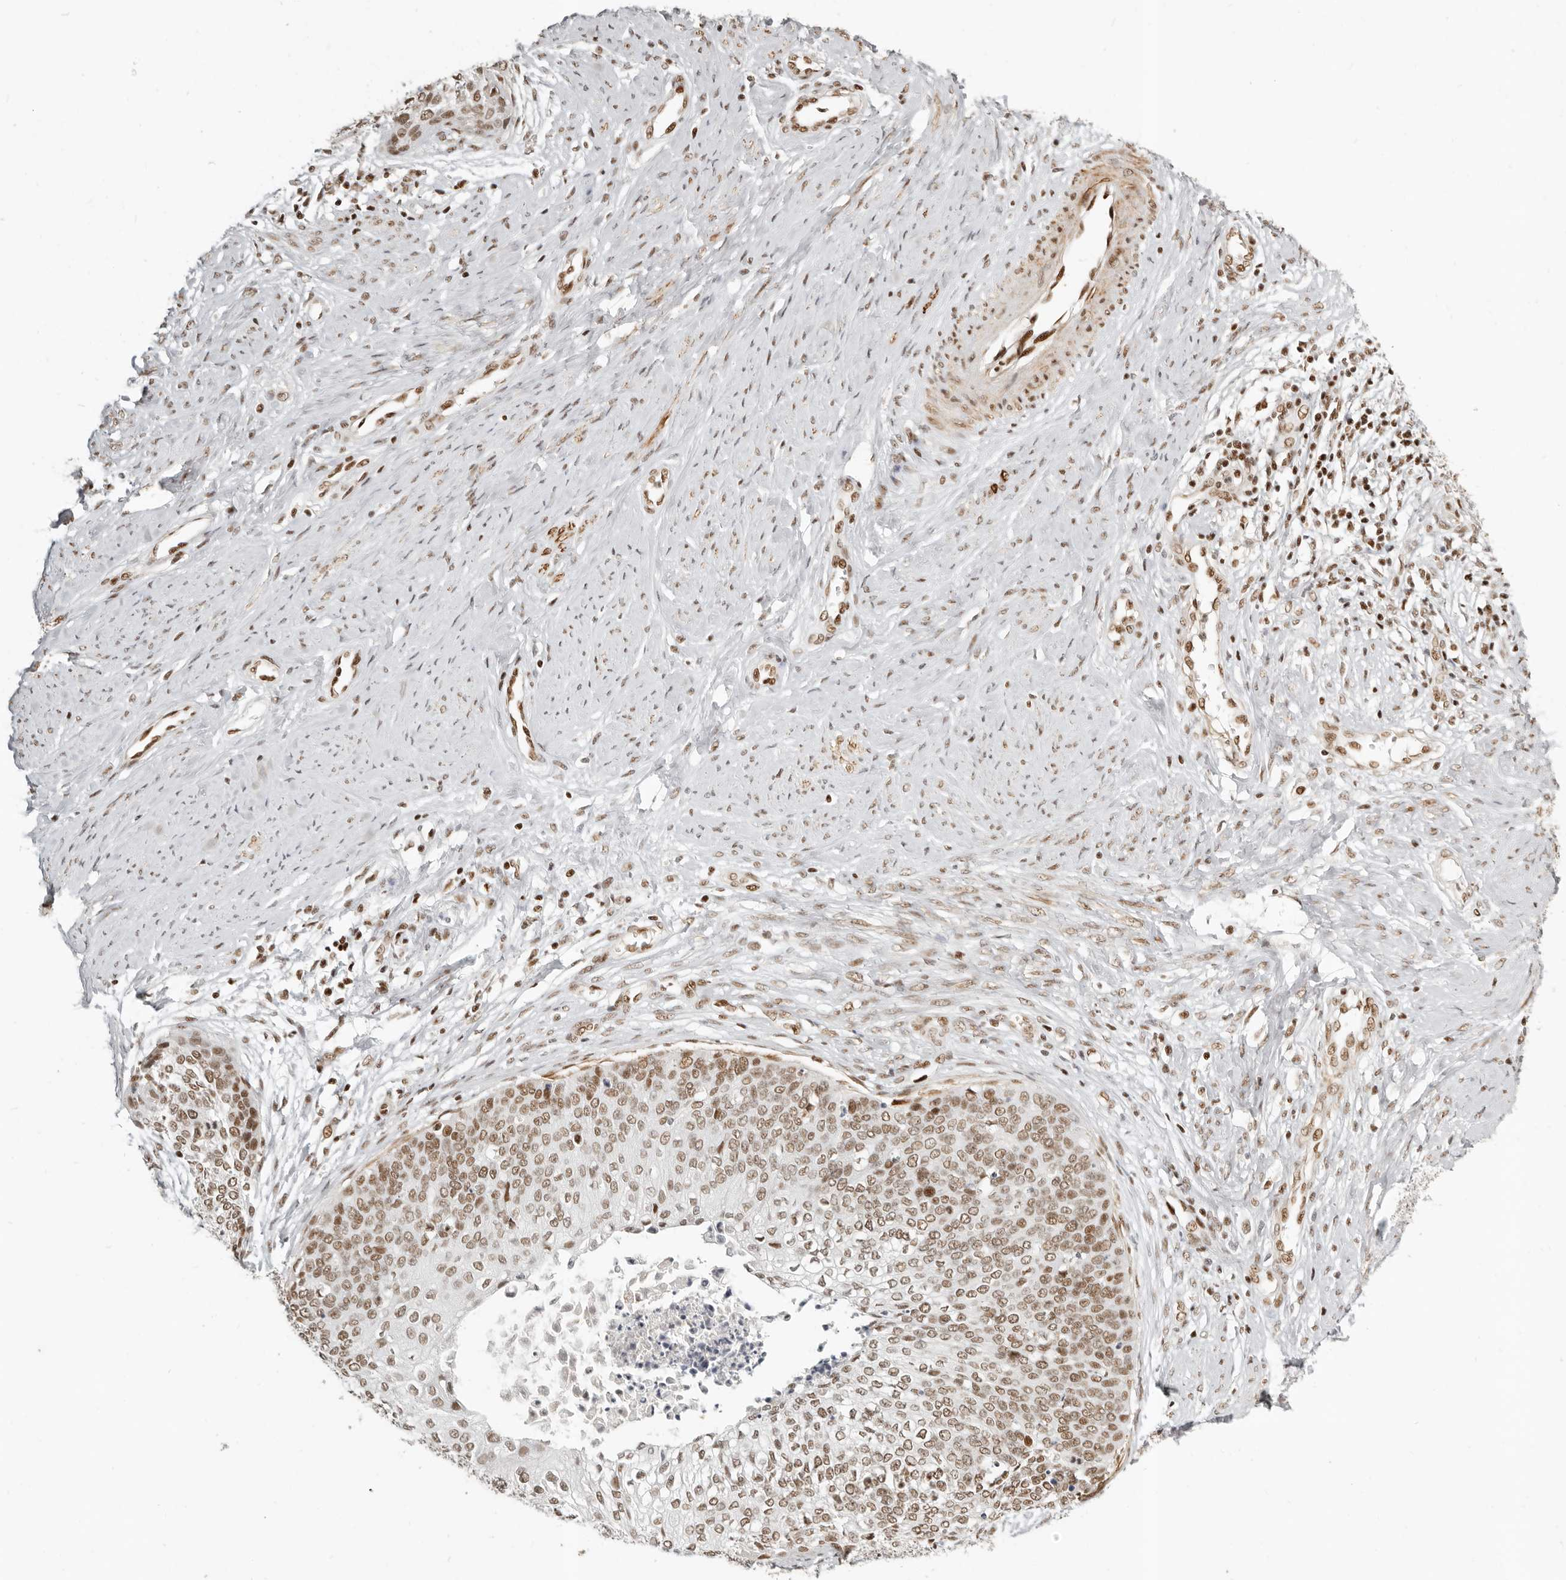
{"staining": {"intensity": "moderate", "quantity": ">75%", "location": "nuclear"}, "tissue": "cervical cancer", "cell_type": "Tumor cells", "image_type": "cancer", "snomed": [{"axis": "morphology", "description": "Squamous cell carcinoma, NOS"}, {"axis": "topography", "description": "Cervix"}], "caption": "This histopathology image reveals IHC staining of human squamous cell carcinoma (cervical), with medium moderate nuclear expression in about >75% of tumor cells.", "gene": "GABPA", "patient": {"sex": "female", "age": 37}}